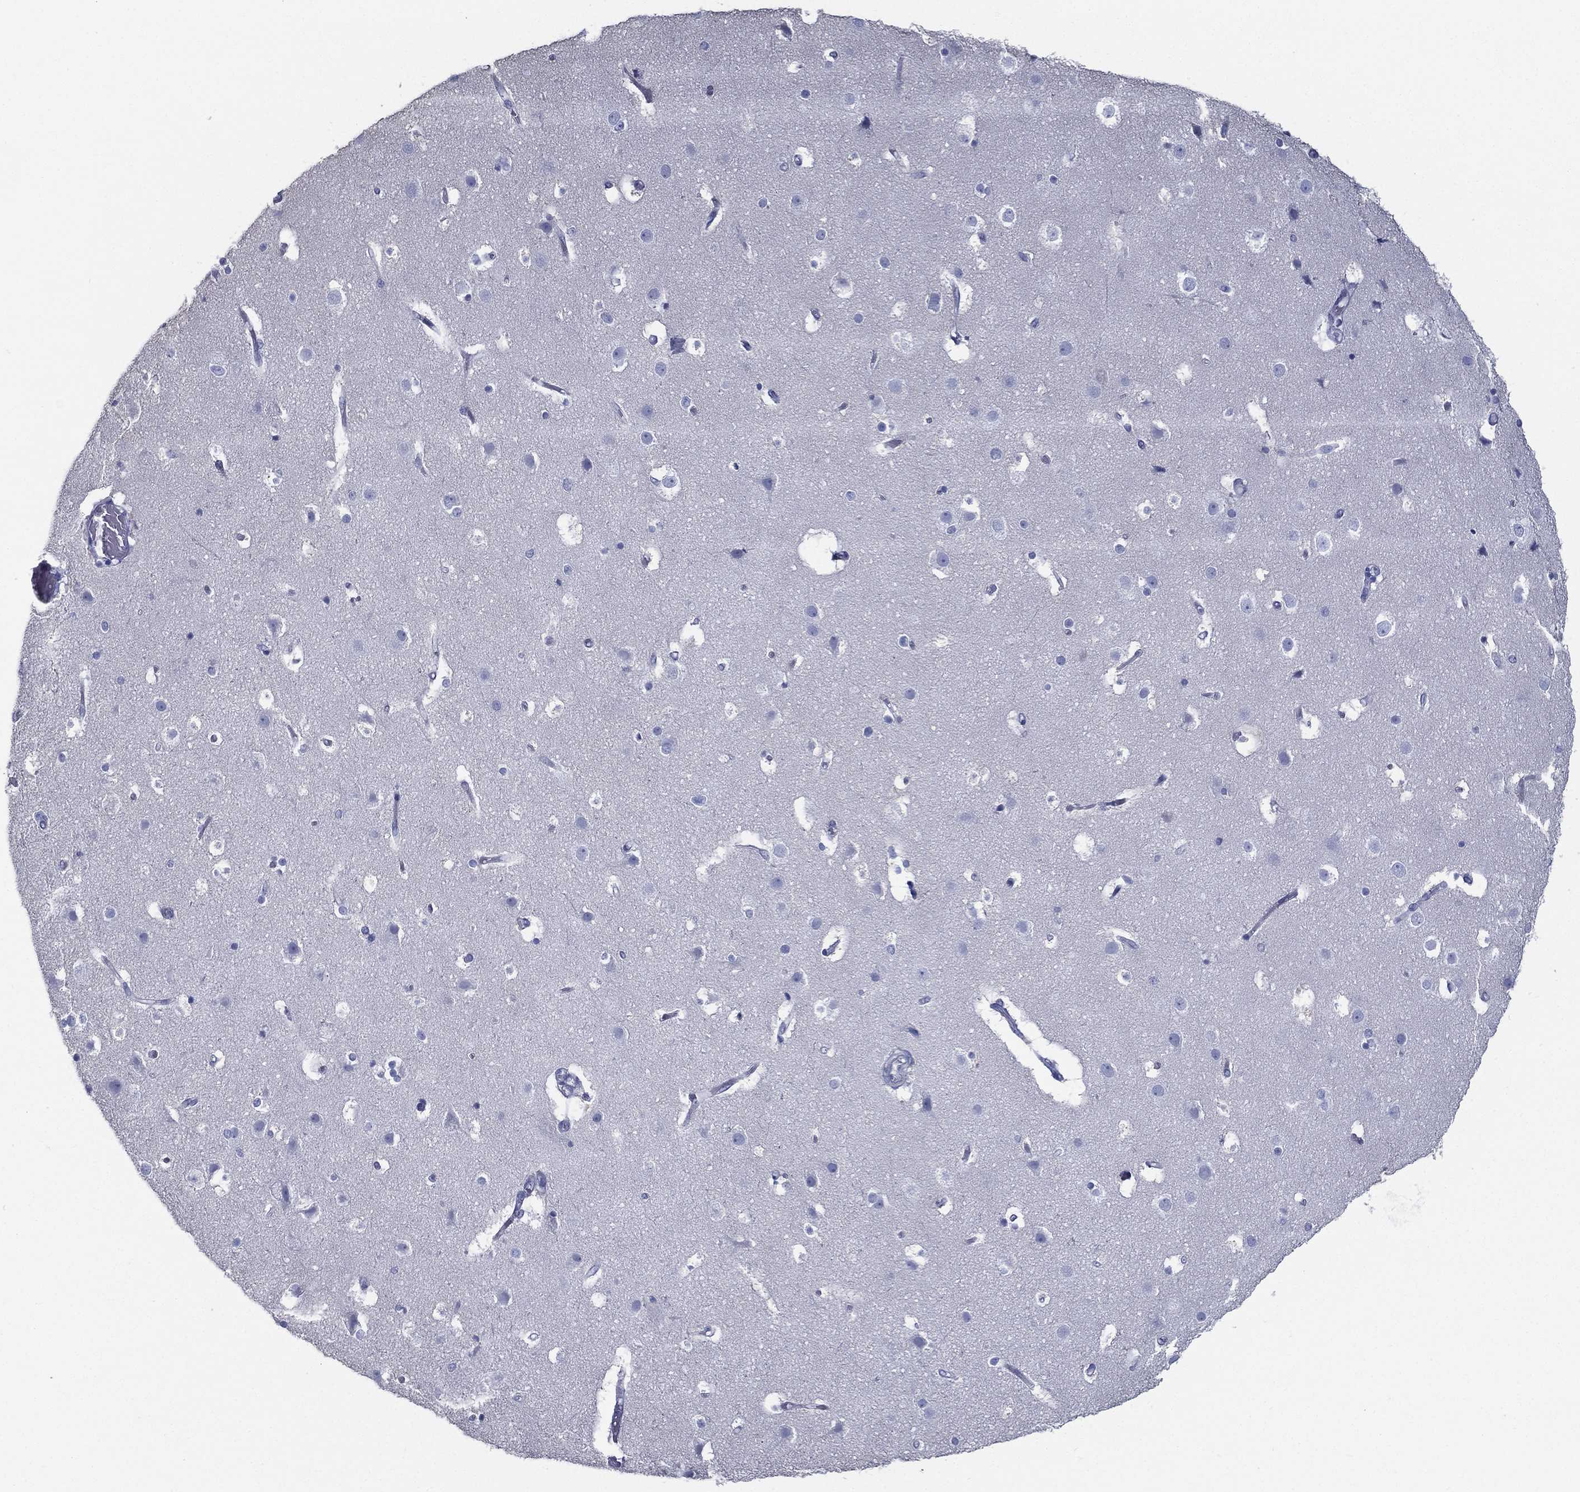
{"staining": {"intensity": "negative", "quantity": "none", "location": "none"}, "tissue": "cerebral cortex", "cell_type": "Endothelial cells", "image_type": "normal", "snomed": [{"axis": "morphology", "description": "Normal tissue, NOS"}, {"axis": "topography", "description": "Cerebral cortex"}], "caption": "Immunohistochemistry of unremarkable human cerebral cortex reveals no expression in endothelial cells.", "gene": "RSPH4A", "patient": {"sex": "female", "age": 52}}